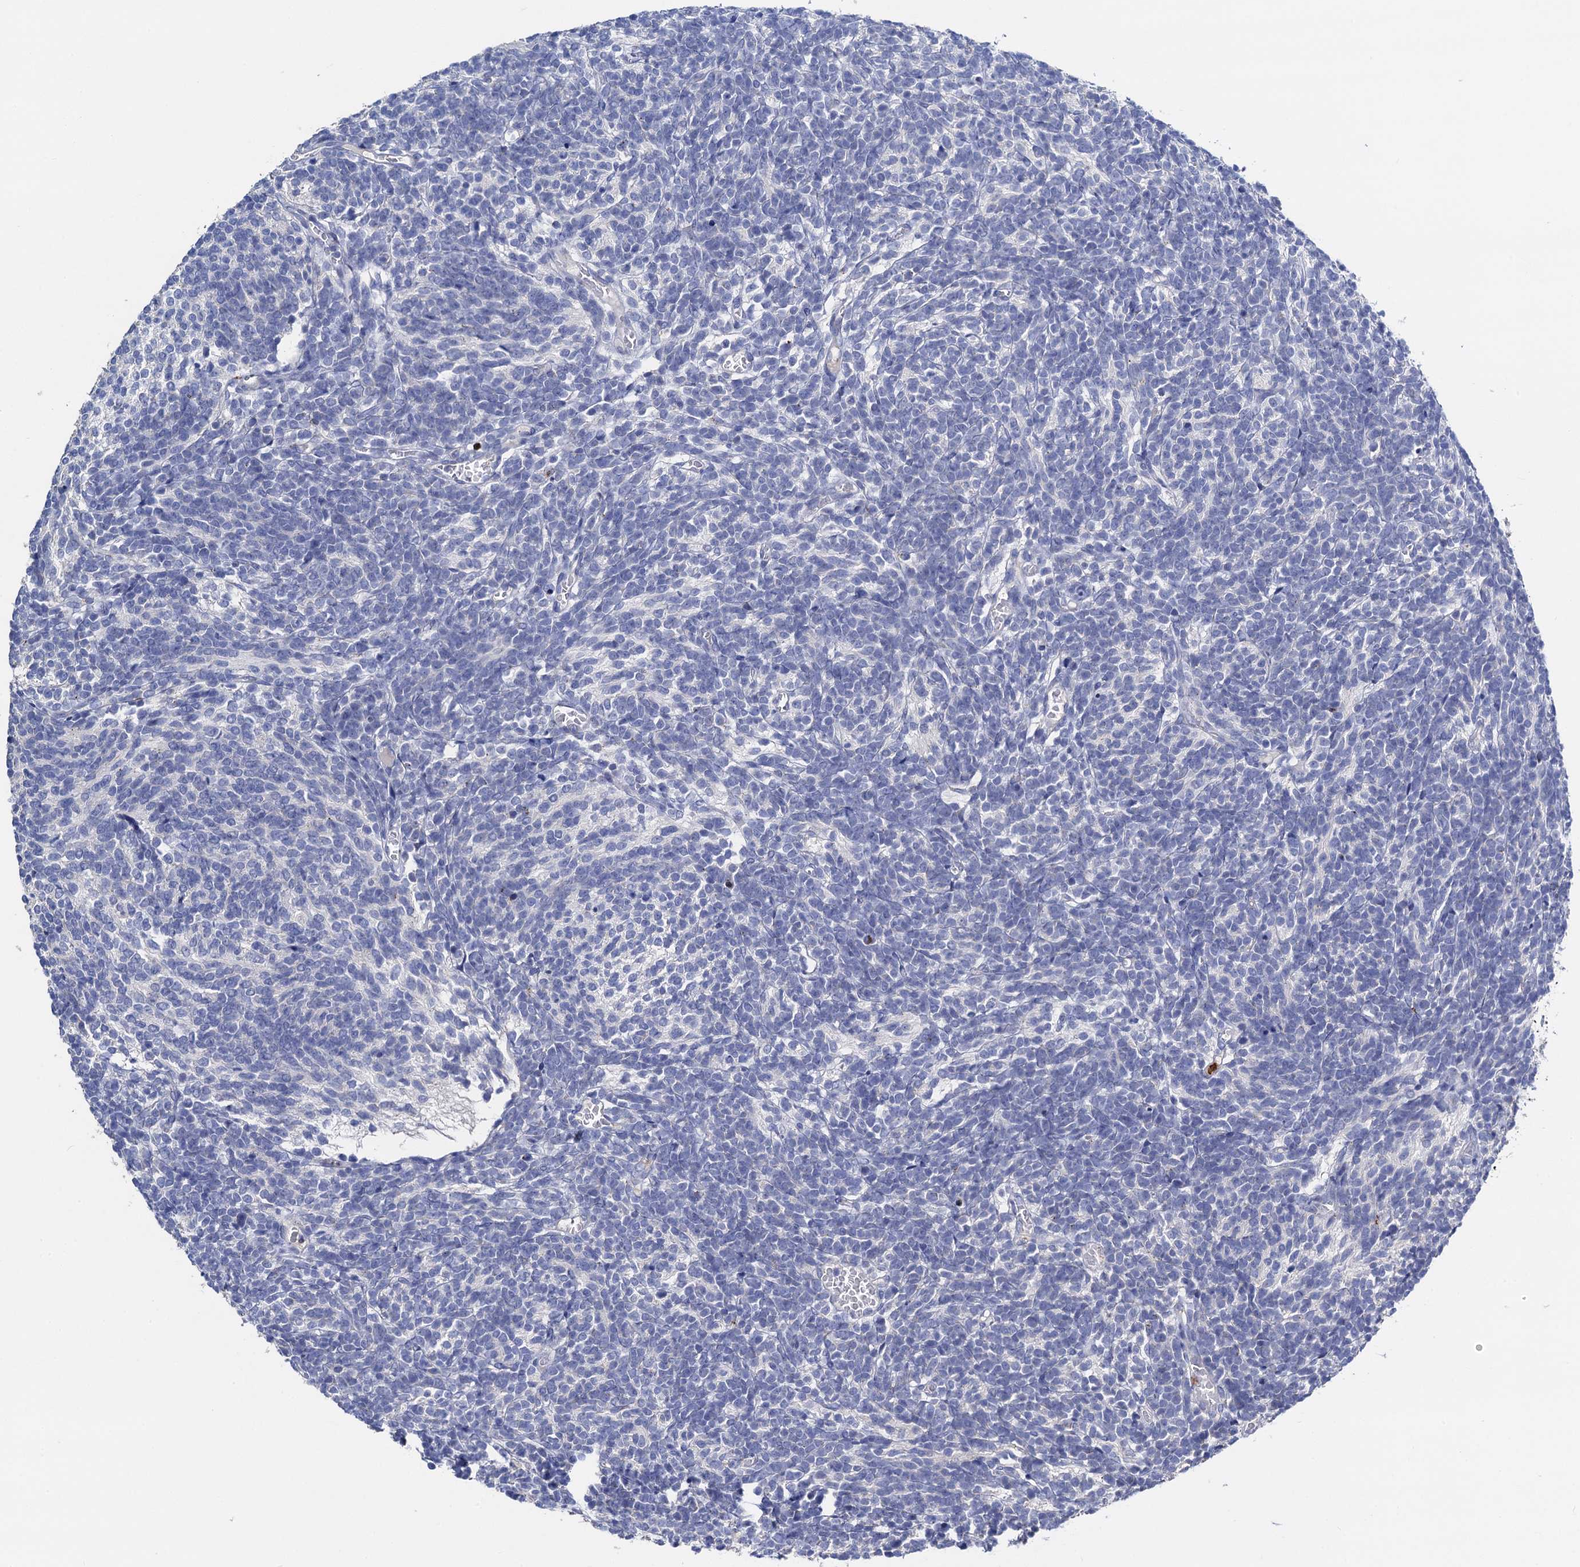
{"staining": {"intensity": "negative", "quantity": "none", "location": "none"}, "tissue": "glioma", "cell_type": "Tumor cells", "image_type": "cancer", "snomed": [{"axis": "morphology", "description": "Glioma, malignant, Low grade"}, {"axis": "topography", "description": "Brain"}], "caption": "DAB (3,3'-diaminobenzidine) immunohistochemical staining of human malignant glioma (low-grade) exhibits no significant expression in tumor cells.", "gene": "FREM3", "patient": {"sex": "female", "age": 1}}